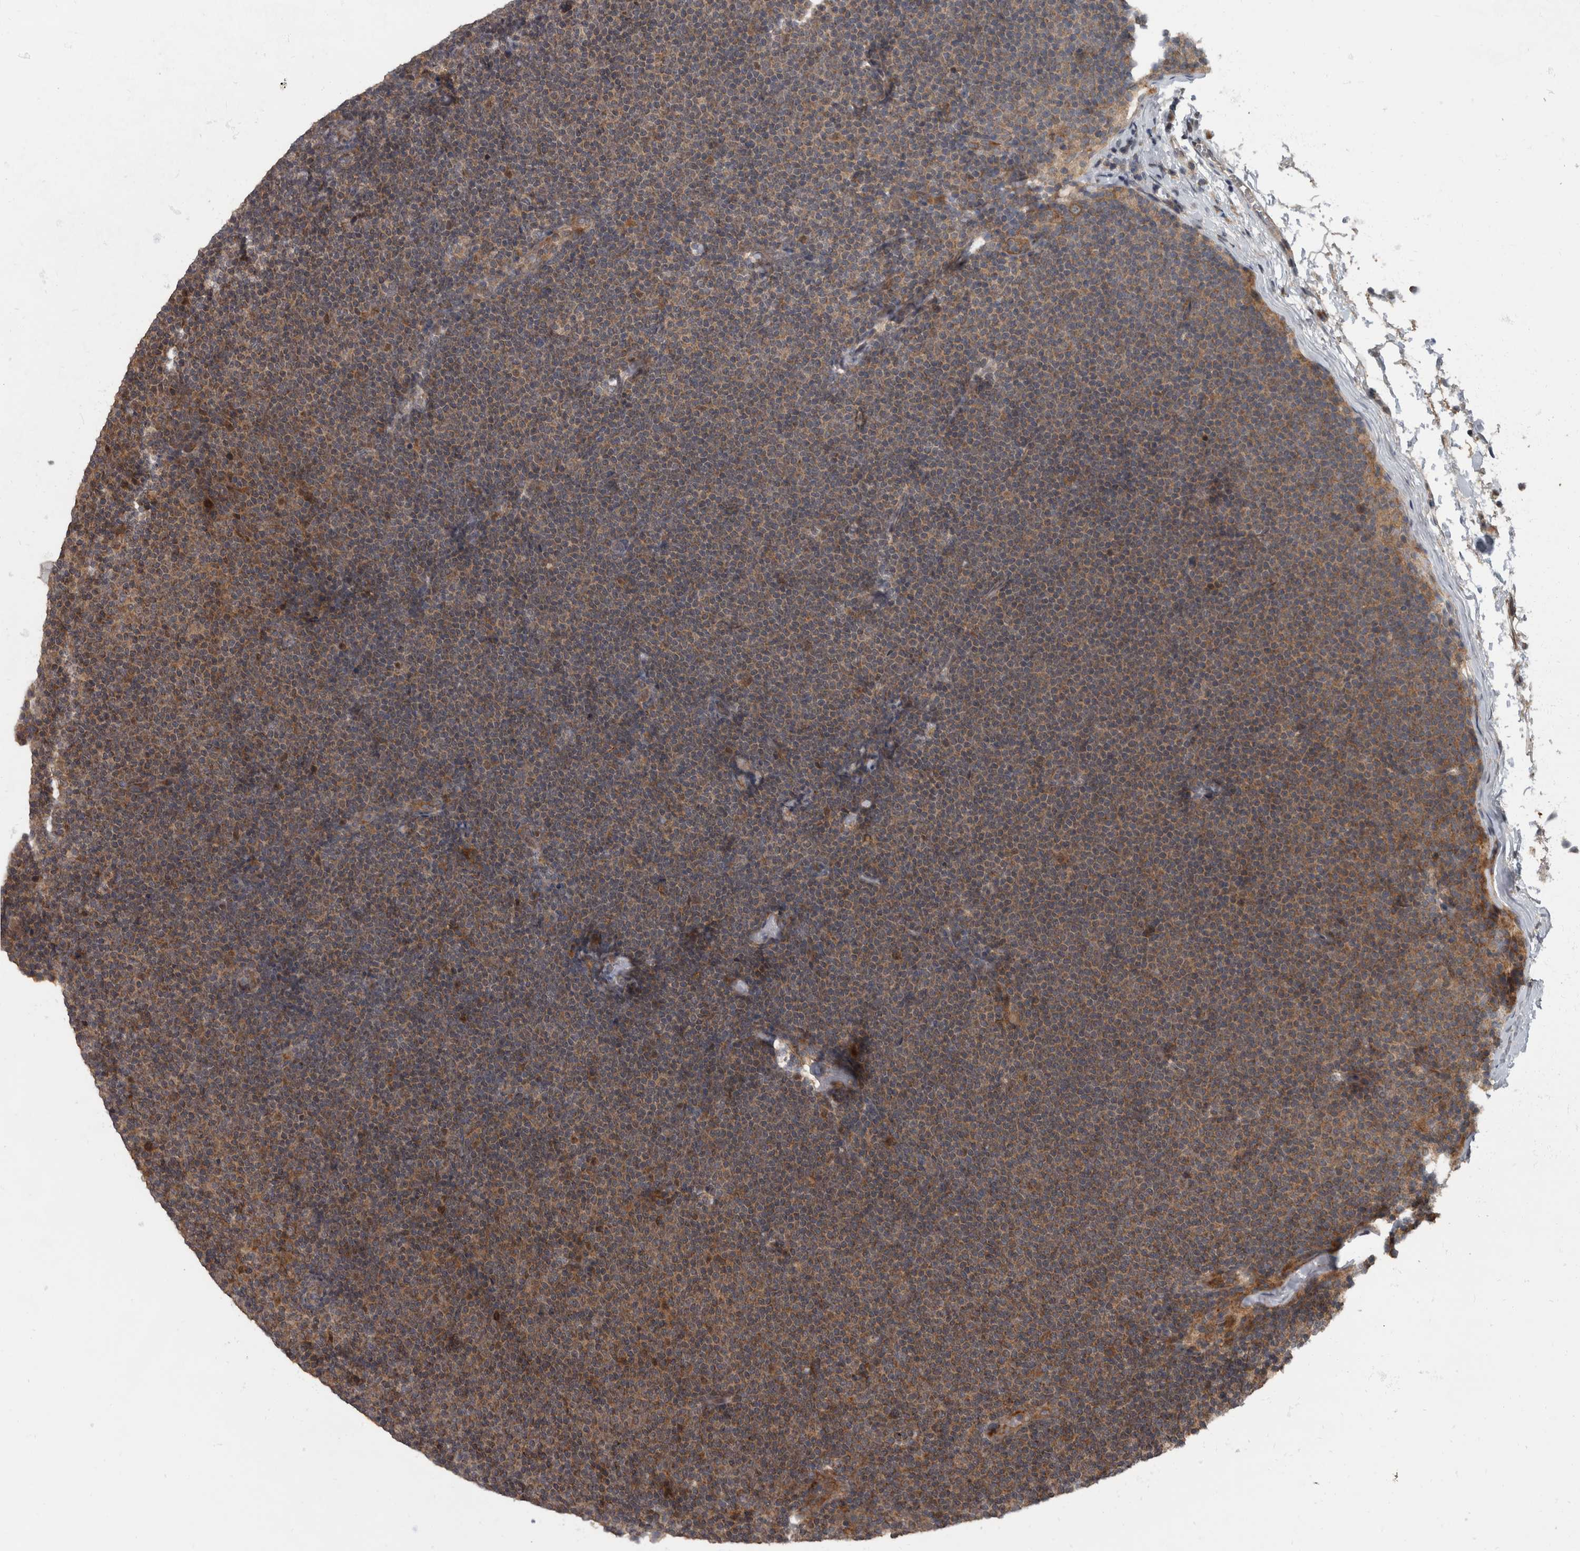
{"staining": {"intensity": "moderate", "quantity": ">75%", "location": "cytoplasmic/membranous"}, "tissue": "lymphoma", "cell_type": "Tumor cells", "image_type": "cancer", "snomed": [{"axis": "morphology", "description": "Malignant lymphoma, non-Hodgkin's type, Low grade"}, {"axis": "topography", "description": "Lymph node"}], "caption": "Protein positivity by IHC displays moderate cytoplasmic/membranous staining in about >75% of tumor cells in lymphoma. The protein is stained brown, and the nuclei are stained in blue (DAB (3,3'-diaminobenzidine) IHC with brightfield microscopy, high magnification).", "gene": "RABGGTB", "patient": {"sex": "female", "age": 53}}